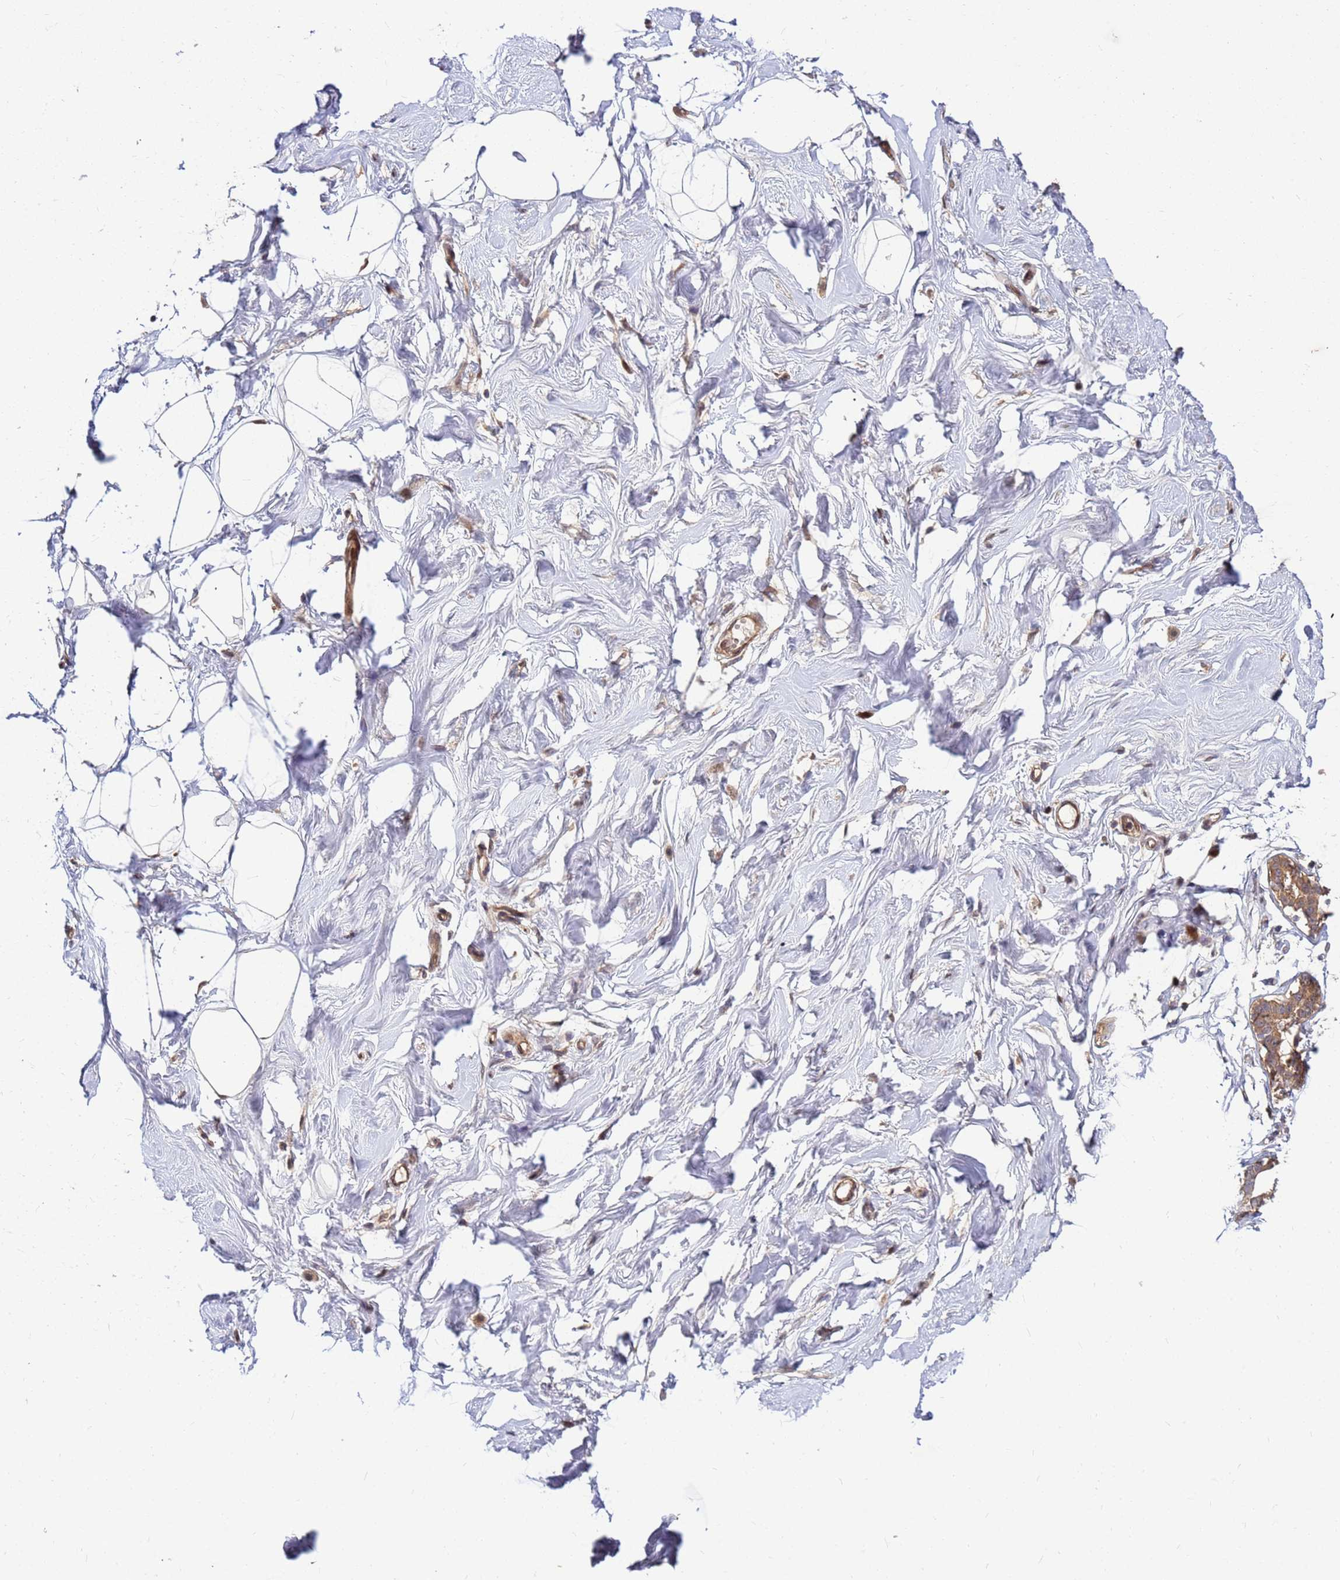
{"staining": {"intensity": "negative", "quantity": "none", "location": "none"}, "tissue": "breast", "cell_type": "Adipocytes", "image_type": "normal", "snomed": [{"axis": "morphology", "description": "Normal tissue, NOS"}, {"axis": "morphology", "description": "Adenoma, NOS"}, {"axis": "topography", "description": "Breast"}], "caption": "Adipocytes show no significant staining in unremarkable breast. (Immunohistochemistry, brightfield microscopy, high magnification).", "gene": "DUS4L", "patient": {"sex": "female", "age": 23}}